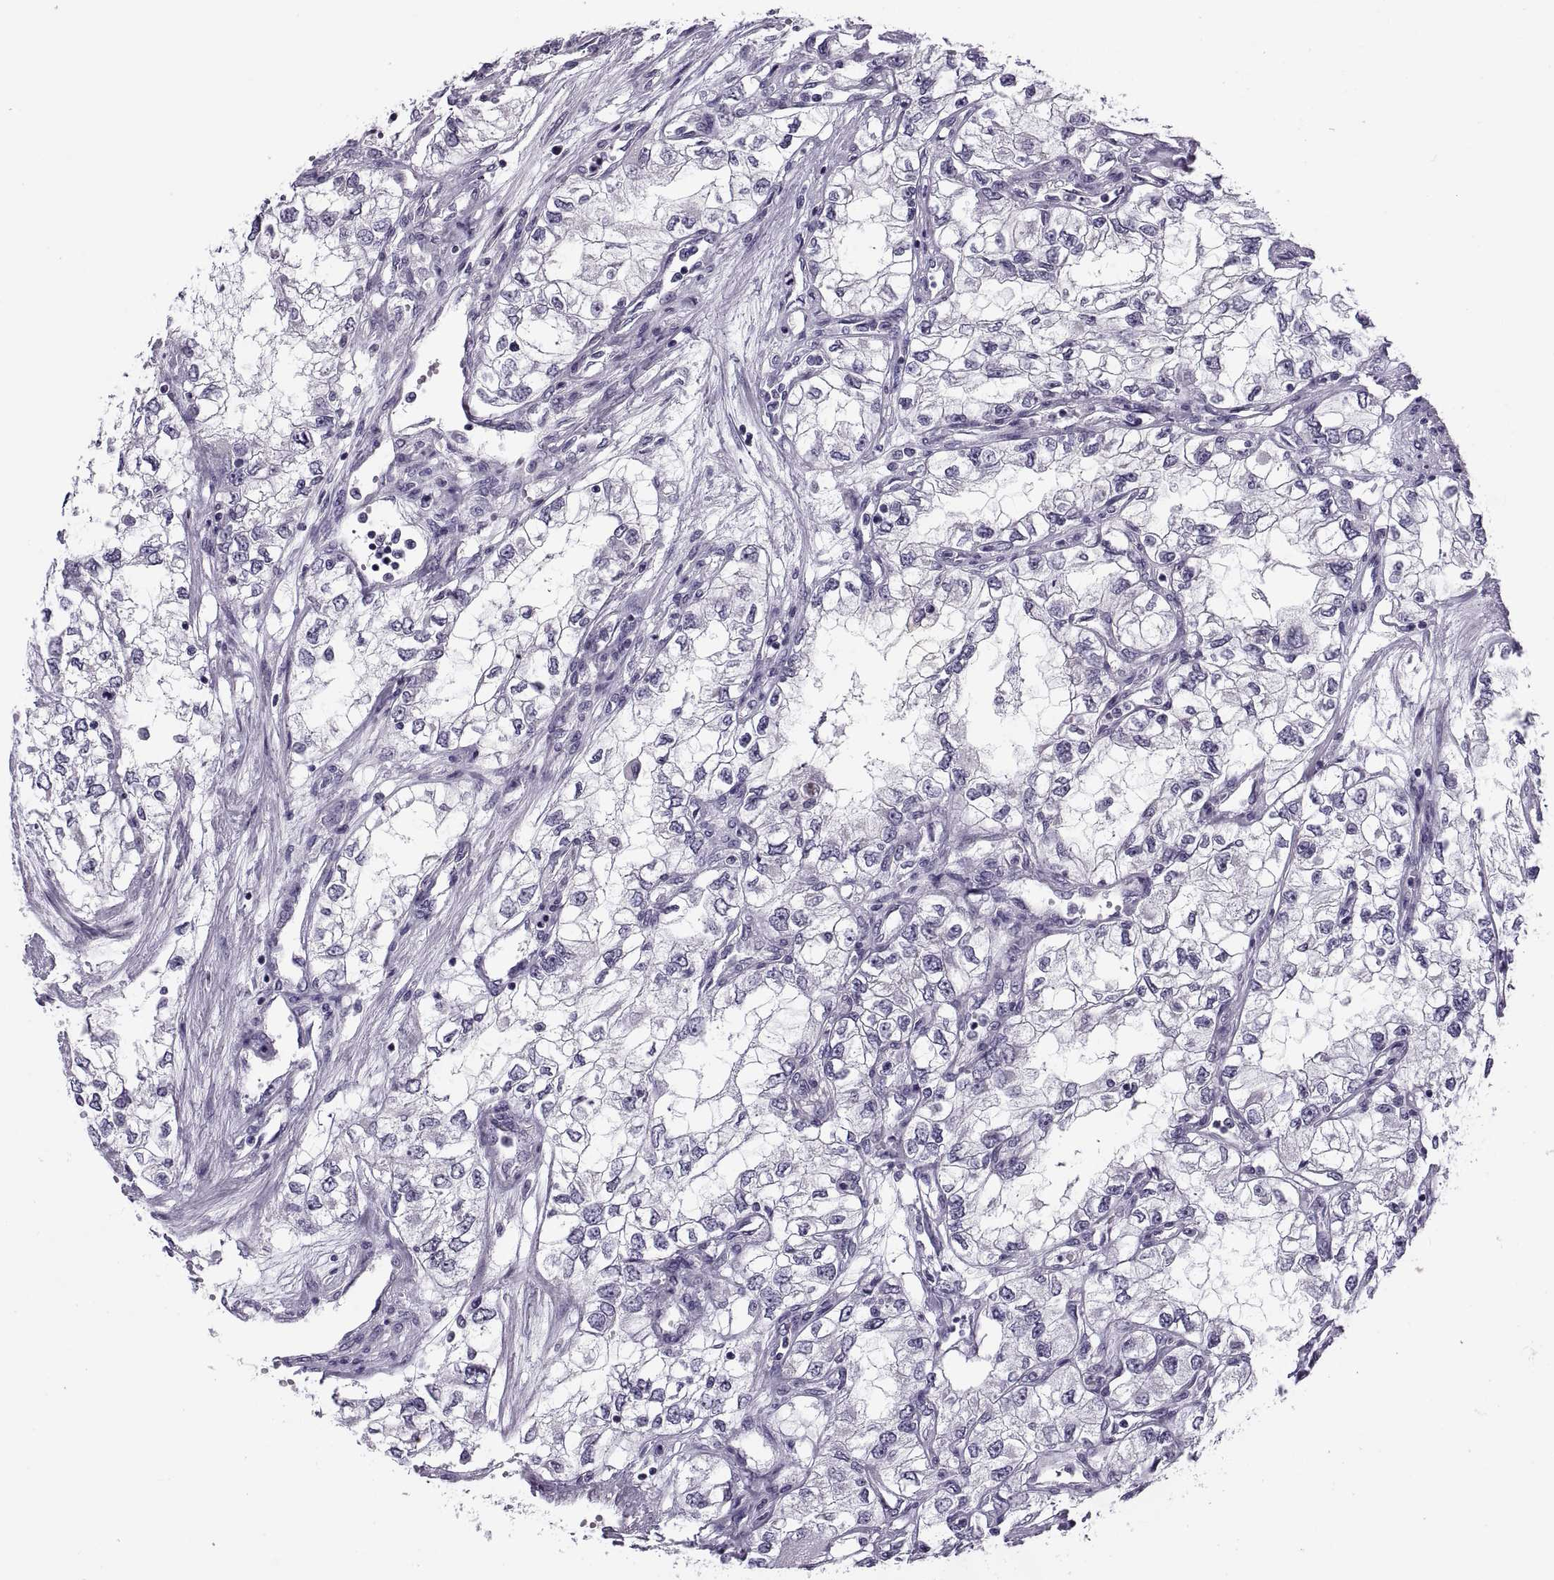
{"staining": {"intensity": "negative", "quantity": "none", "location": "none"}, "tissue": "renal cancer", "cell_type": "Tumor cells", "image_type": "cancer", "snomed": [{"axis": "morphology", "description": "Adenocarcinoma, NOS"}, {"axis": "topography", "description": "Kidney"}], "caption": "An immunohistochemistry (IHC) histopathology image of adenocarcinoma (renal) is shown. There is no staining in tumor cells of adenocarcinoma (renal).", "gene": "MAGEB1", "patient": {"sex": "female", "age": 59}}